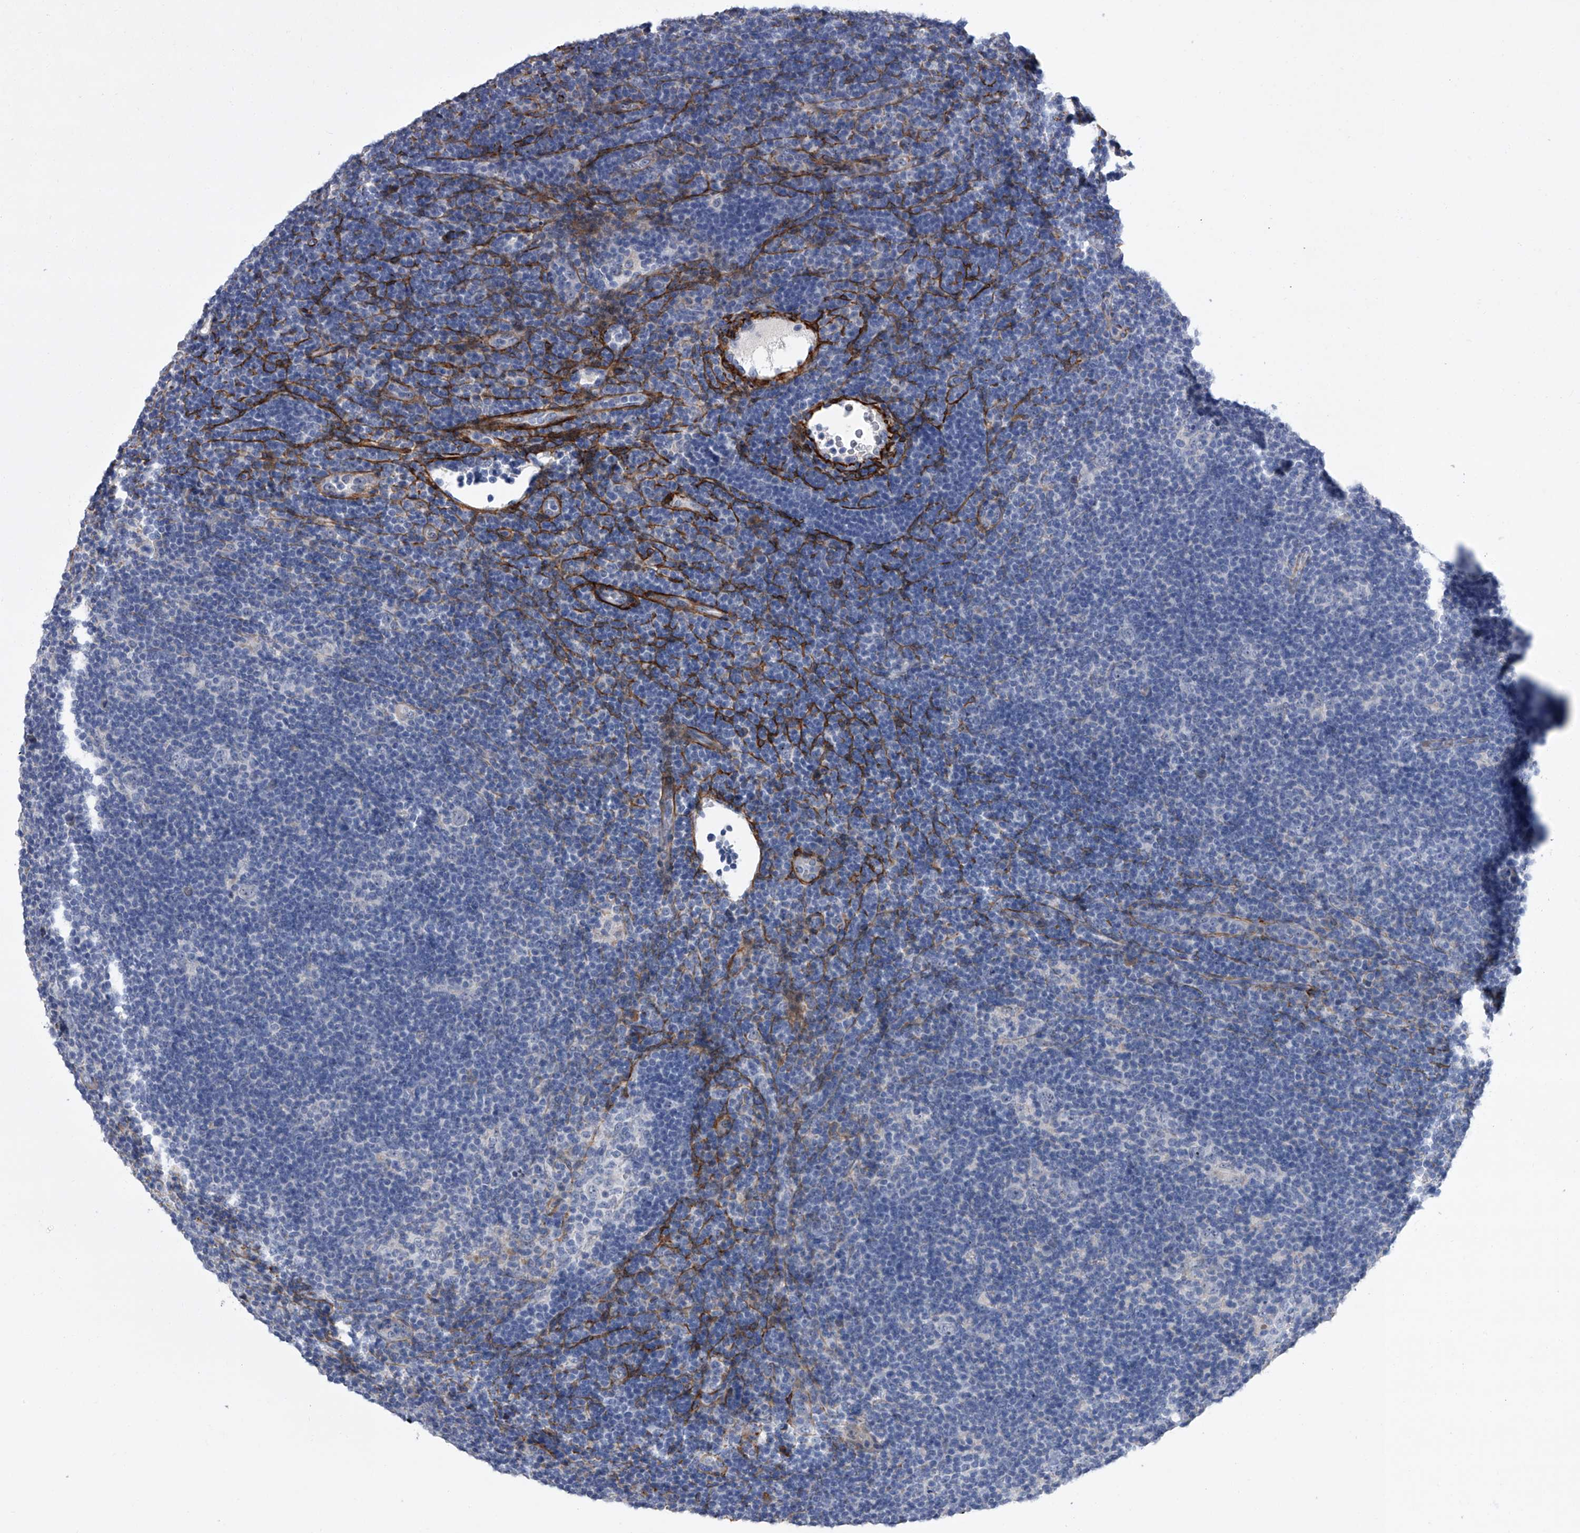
{"staining": {"intensity": "negative", "quantity": "none", "location": "none"}, "tissue": "lymphoma", "cell_type": "Tumor cells", "image_type": "cancer", "snomed": [{"axis": "morphology", "description": "Hodgkin's disease, NOS"}, {"axis": "topography", "description": "Lymph node"}], "caption": "This is a histopathology image of immunohistochemistry staining of lymphoma, which shows no staining in tumor cells.", "gene": "ALG14", "patient": {"sex": "female", "age": 57}}